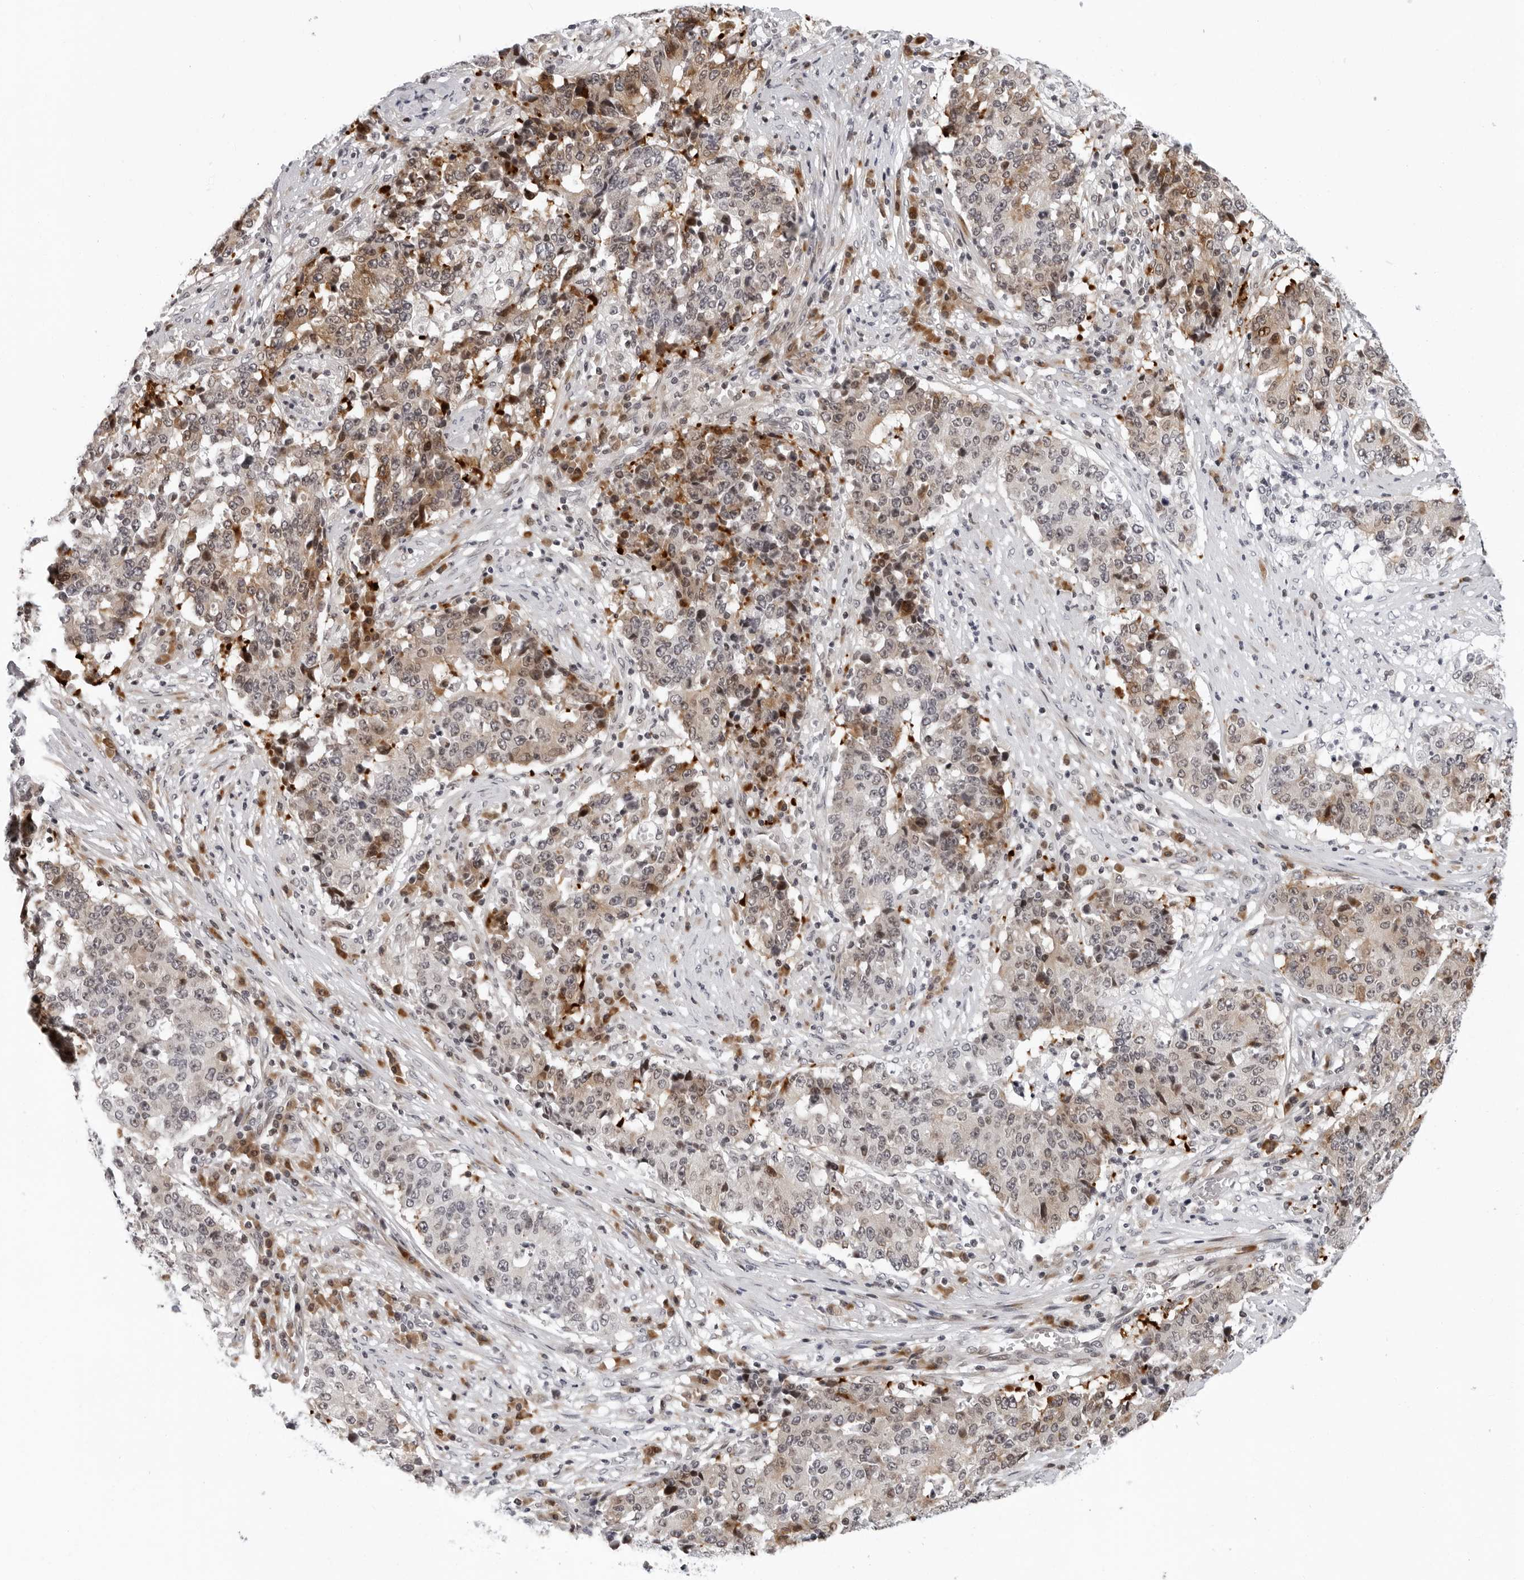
{"staining": {"intensity": "weak", "quantity": ">75%", "location": "cytoplasmic/membranous"}, "tissue": "stomach cancer", "cell_type": "Tumor cells", "image_type": "cancer", "snomed": [{"axis": "morphology", "description": "Adenocarcinoma, NOS"}, {"axis": "topography", "description": "Stomach"}], "caption": "Immunohistochemistry (IHC) histopathology image of neoplastic tissue: human stomach cancer stained using IHC demonstrates low levels of weak protein expression localized specifically in the cytoplasmic/membranous of tumor cells, appearing as a cytoplasmic/membranous brown color.", "gene": "PIP4K2C", "patient": {"sex": "male", "age": 59}}